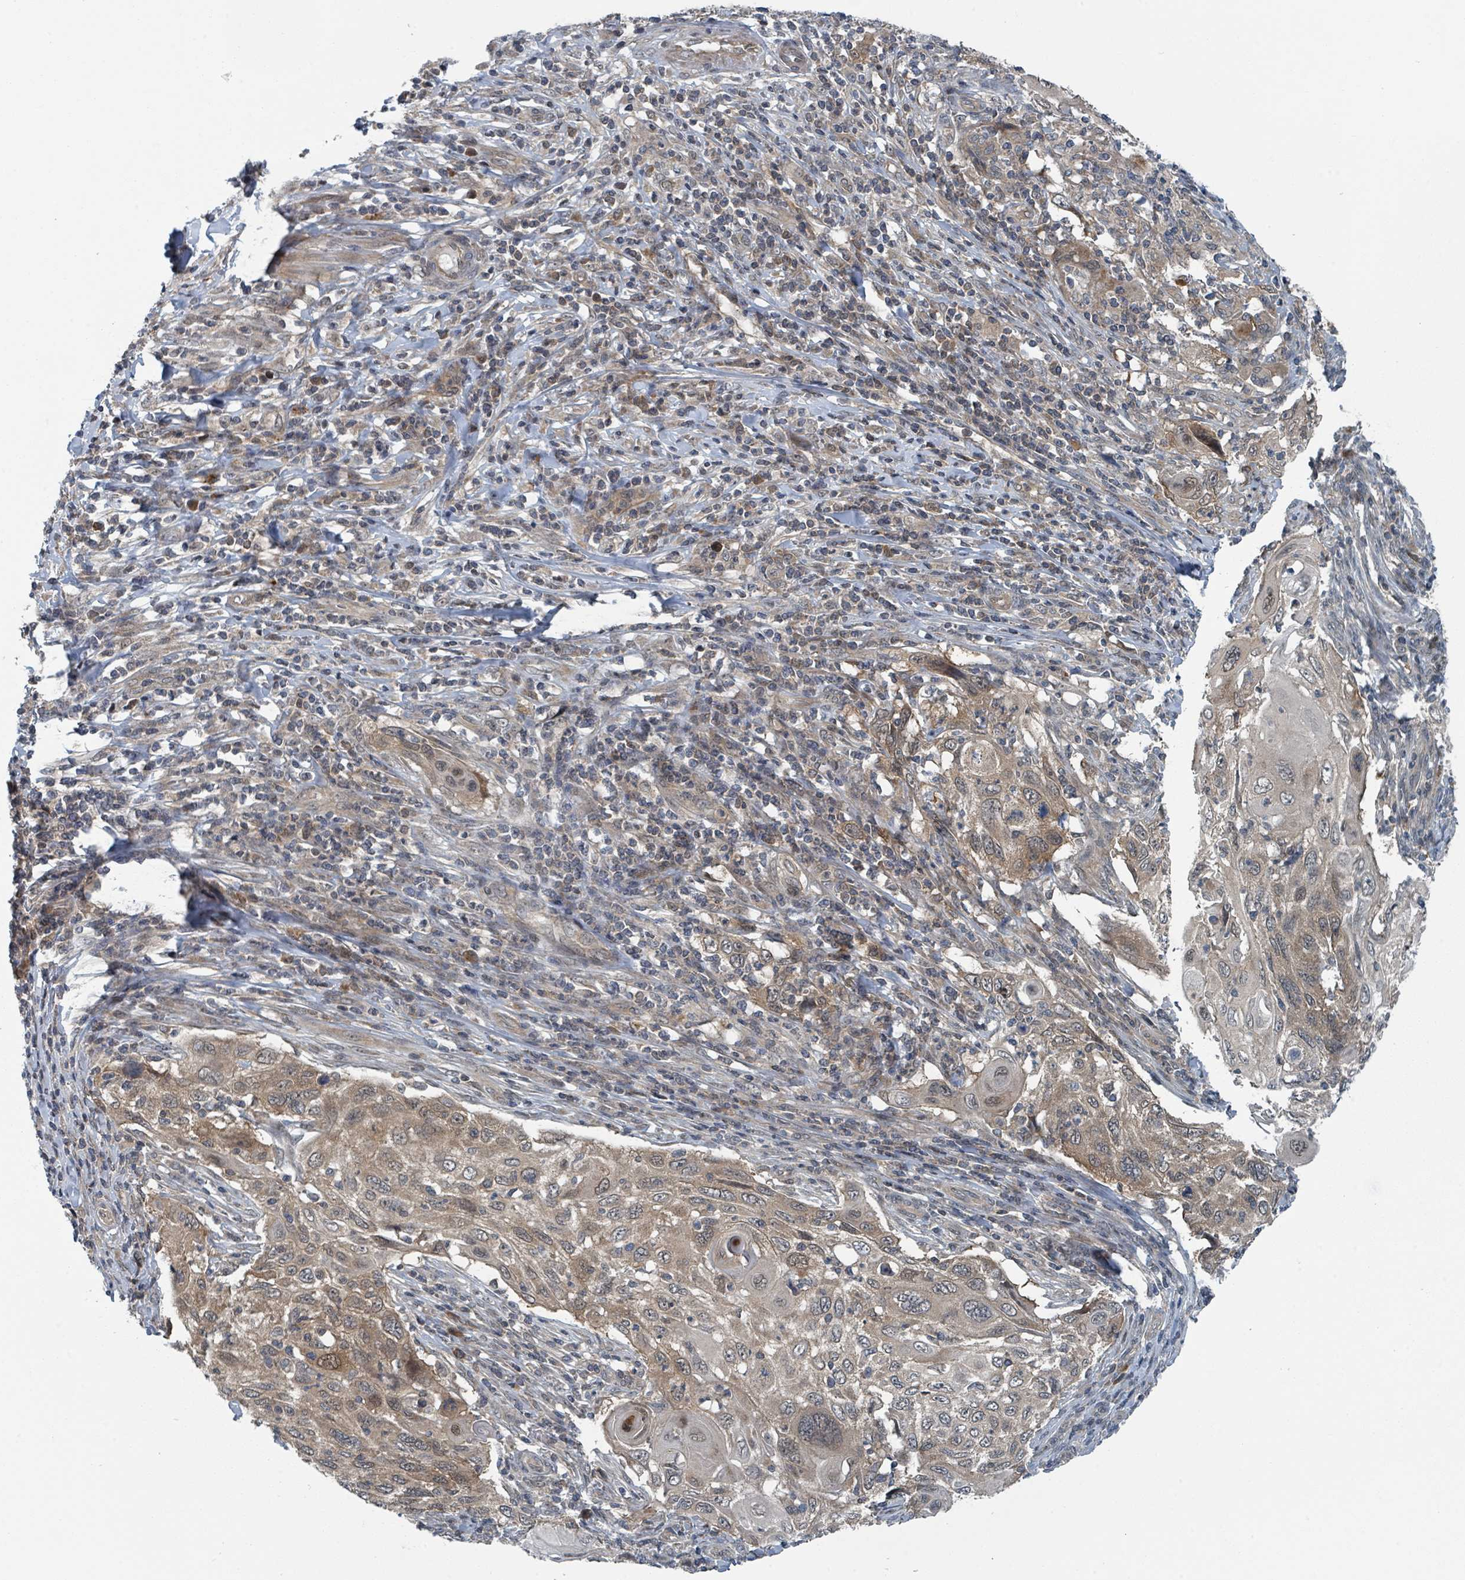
{"staining": {"intensity": "weak", "quantity": ">75%", "location": "cytoplasmic/membranous,nuclear"}, "tissue": "cervical cancer", "cell_type": "Tumor cells", "image_type": "cancer", "snomed": [{"axis": "morphology", "description": "Squamous cell carcinoma, NOS"}, {"axis": "topography", "description": "Cervix"}], "caption": "IHC of human cervical cancer reveals low levels of weak cytoplasmic/membranous and nuclear staining in about >75% of tumor cells.", "gene": "GOLGA7", "patient": {"sex": "female", "age": 70}}